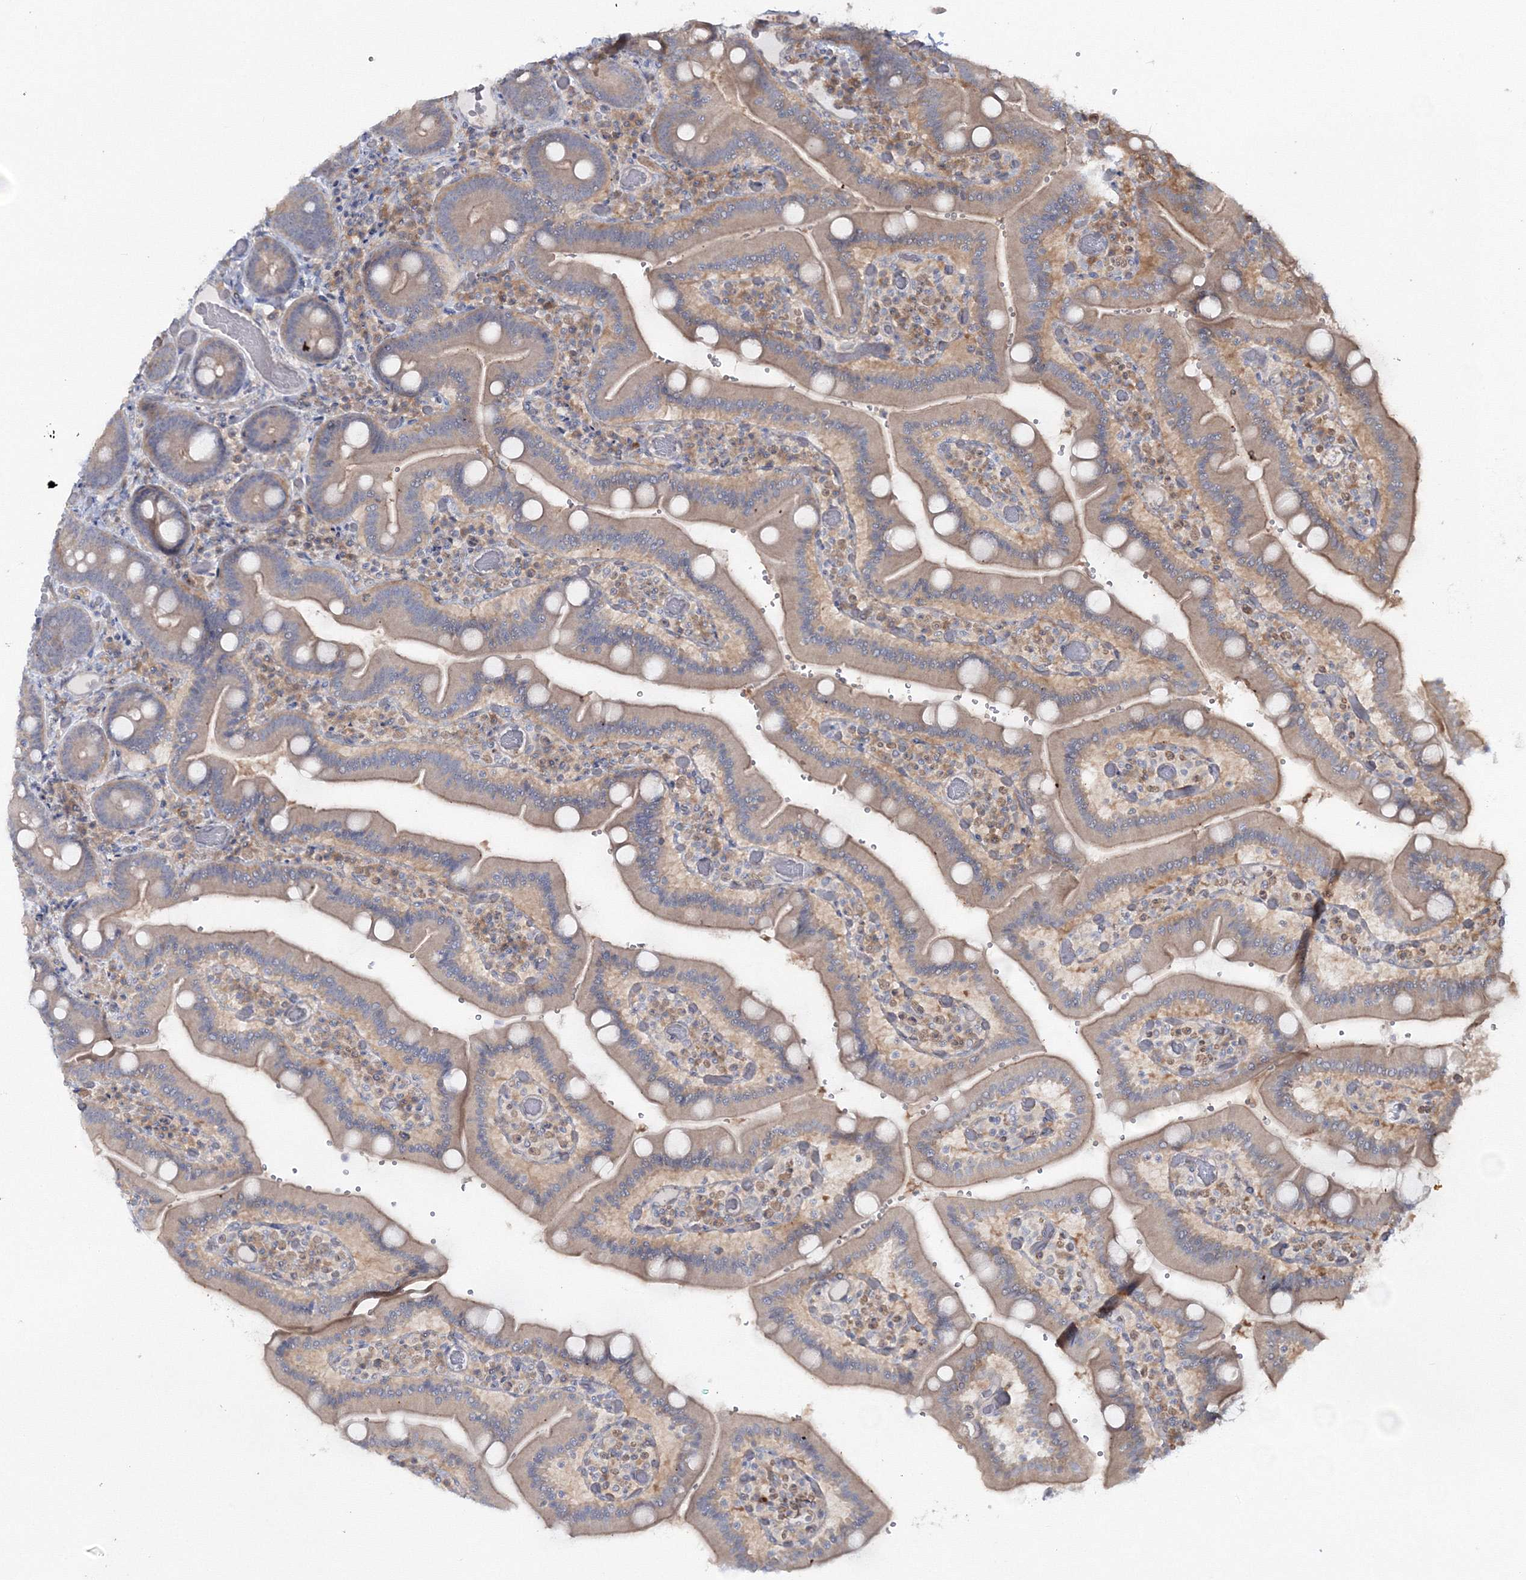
{"staining": {"intensity": "weak", "quantity": "25%-75%", "location": "cytoplasmic/membranous"}, "tissue": "duodenum", "cell_type": "Glandular cells", "image_type": "normal", "snomed": [{"axis": "morphology", "description": "Normal tissue, NOS"}, {"axis": "topography", "description": "Duodenum"}], "caption": "Glandular cells show low levels of weak cytoplasmic/membranous staining in approximately 25%-75% of cells in normal duodenum.", "gene": "IPMK", "patient": {"sex": "female", "age": 62}}